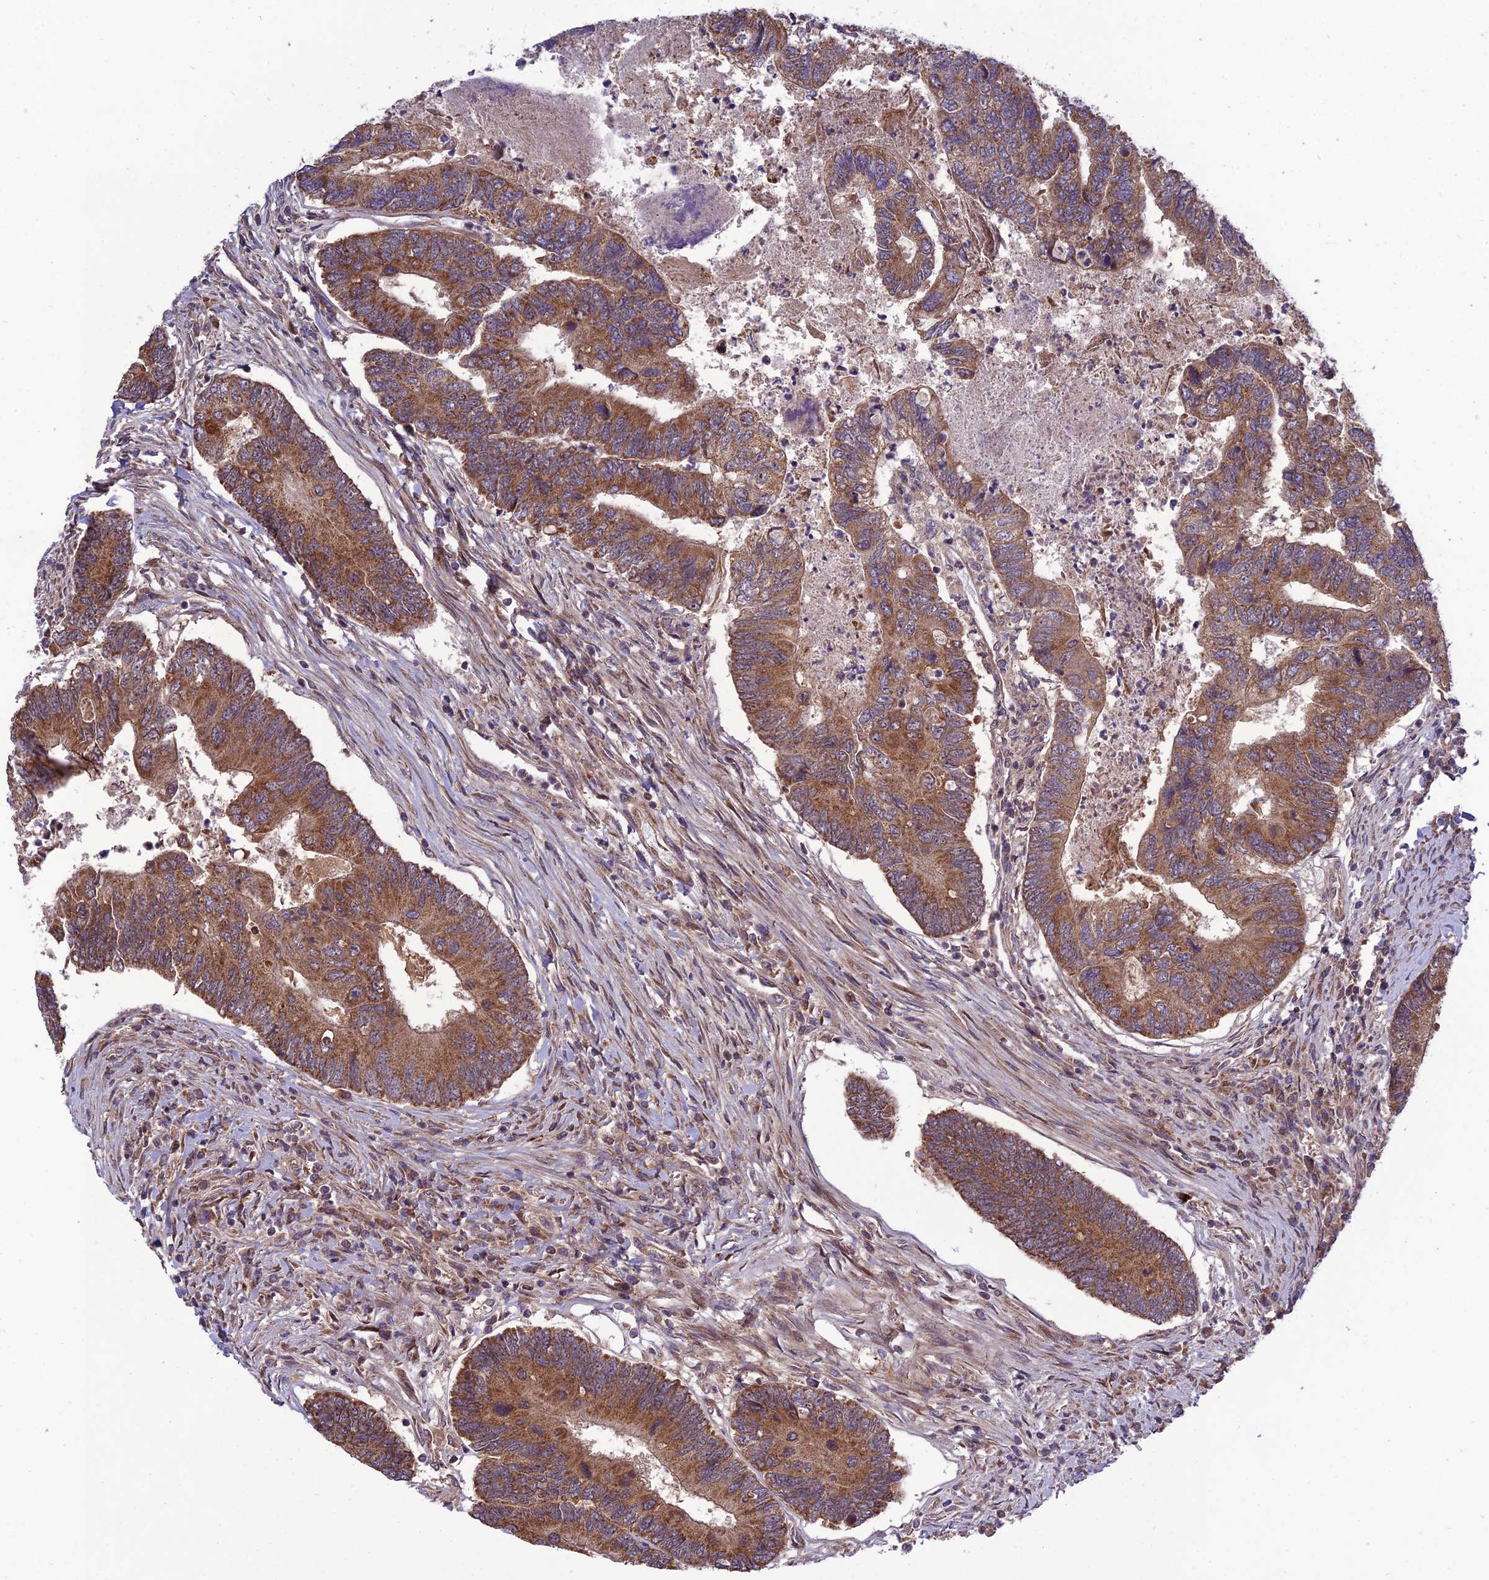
{"staining": {"intensity": "moderate", "quantity": ">75%", "location": "cytoplasmic/membranous"}, "tissue": "colorectal cancer", "cell_type": "Tumor cells", "image_type": "cancer", "snomed": [{"axis": "morphology", "description": "Adenocarcinoma, NOS"}, {"axis": "topography", "description": "Colon"}], "caption": "Brown immunohistochemical staining in human colorectal cancer demonstrates moderate cytoplasmic/membranous staining in approximately >75% of tumor cells.", "gene": "PLEKHG2", "patient": {"sex": "female", "age": 67}}